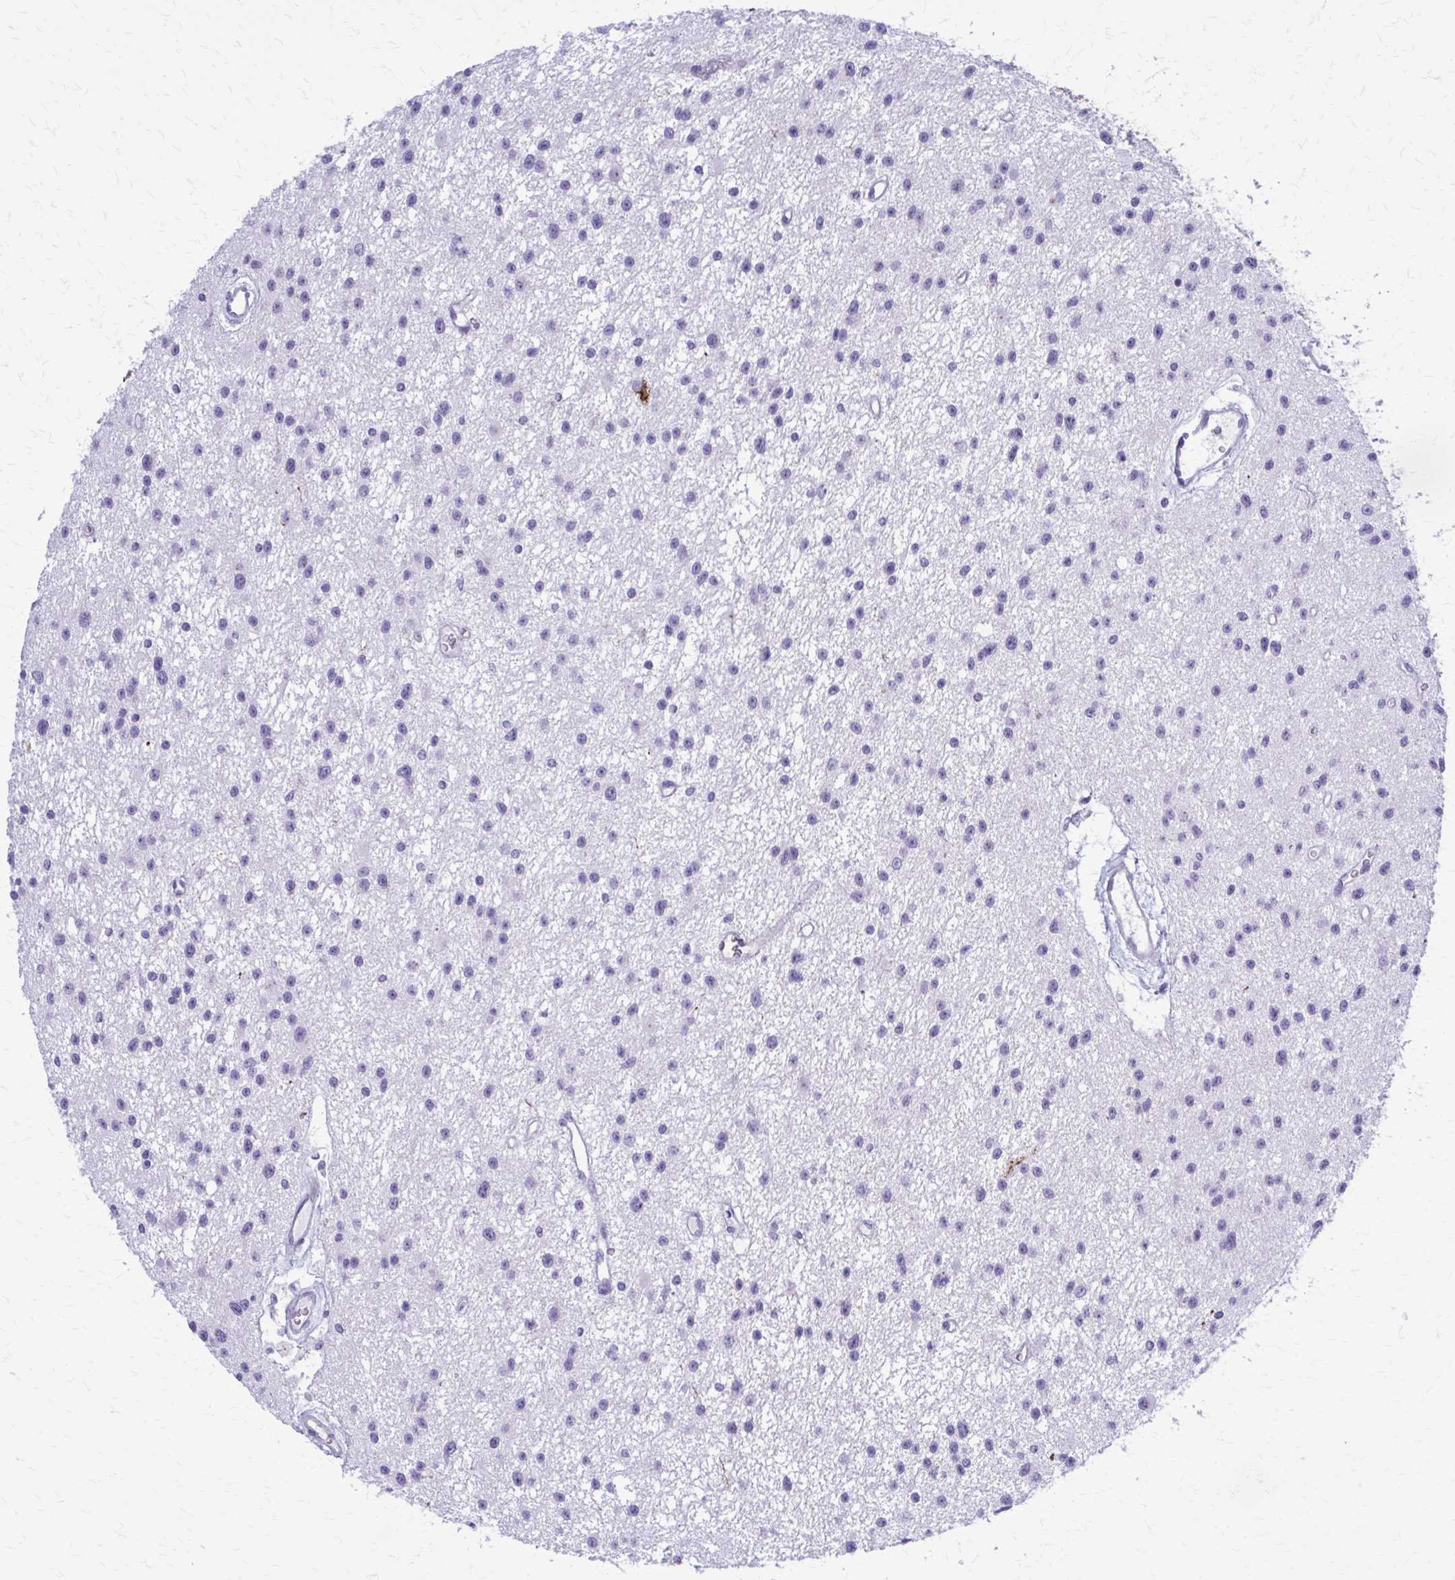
{"staining": {"intensity": "negative", "quantity": "none", "location": "none"}, "tissue": "glioma", "cell_type": "Tumor cells", "image_type": "cancer", "snomed": [{"axis": "morphology", "description": "Glioma, malignant, Low grade"}, {"axis": "topography", "description": "Brain"}], "caption": "A micrograph of human malignant low-grade glioma is negative for staining in tumor cells. Nuclei are stained in blue.", "gene": "PEDS1", "patient": {"sex": "male", "age": 43}}